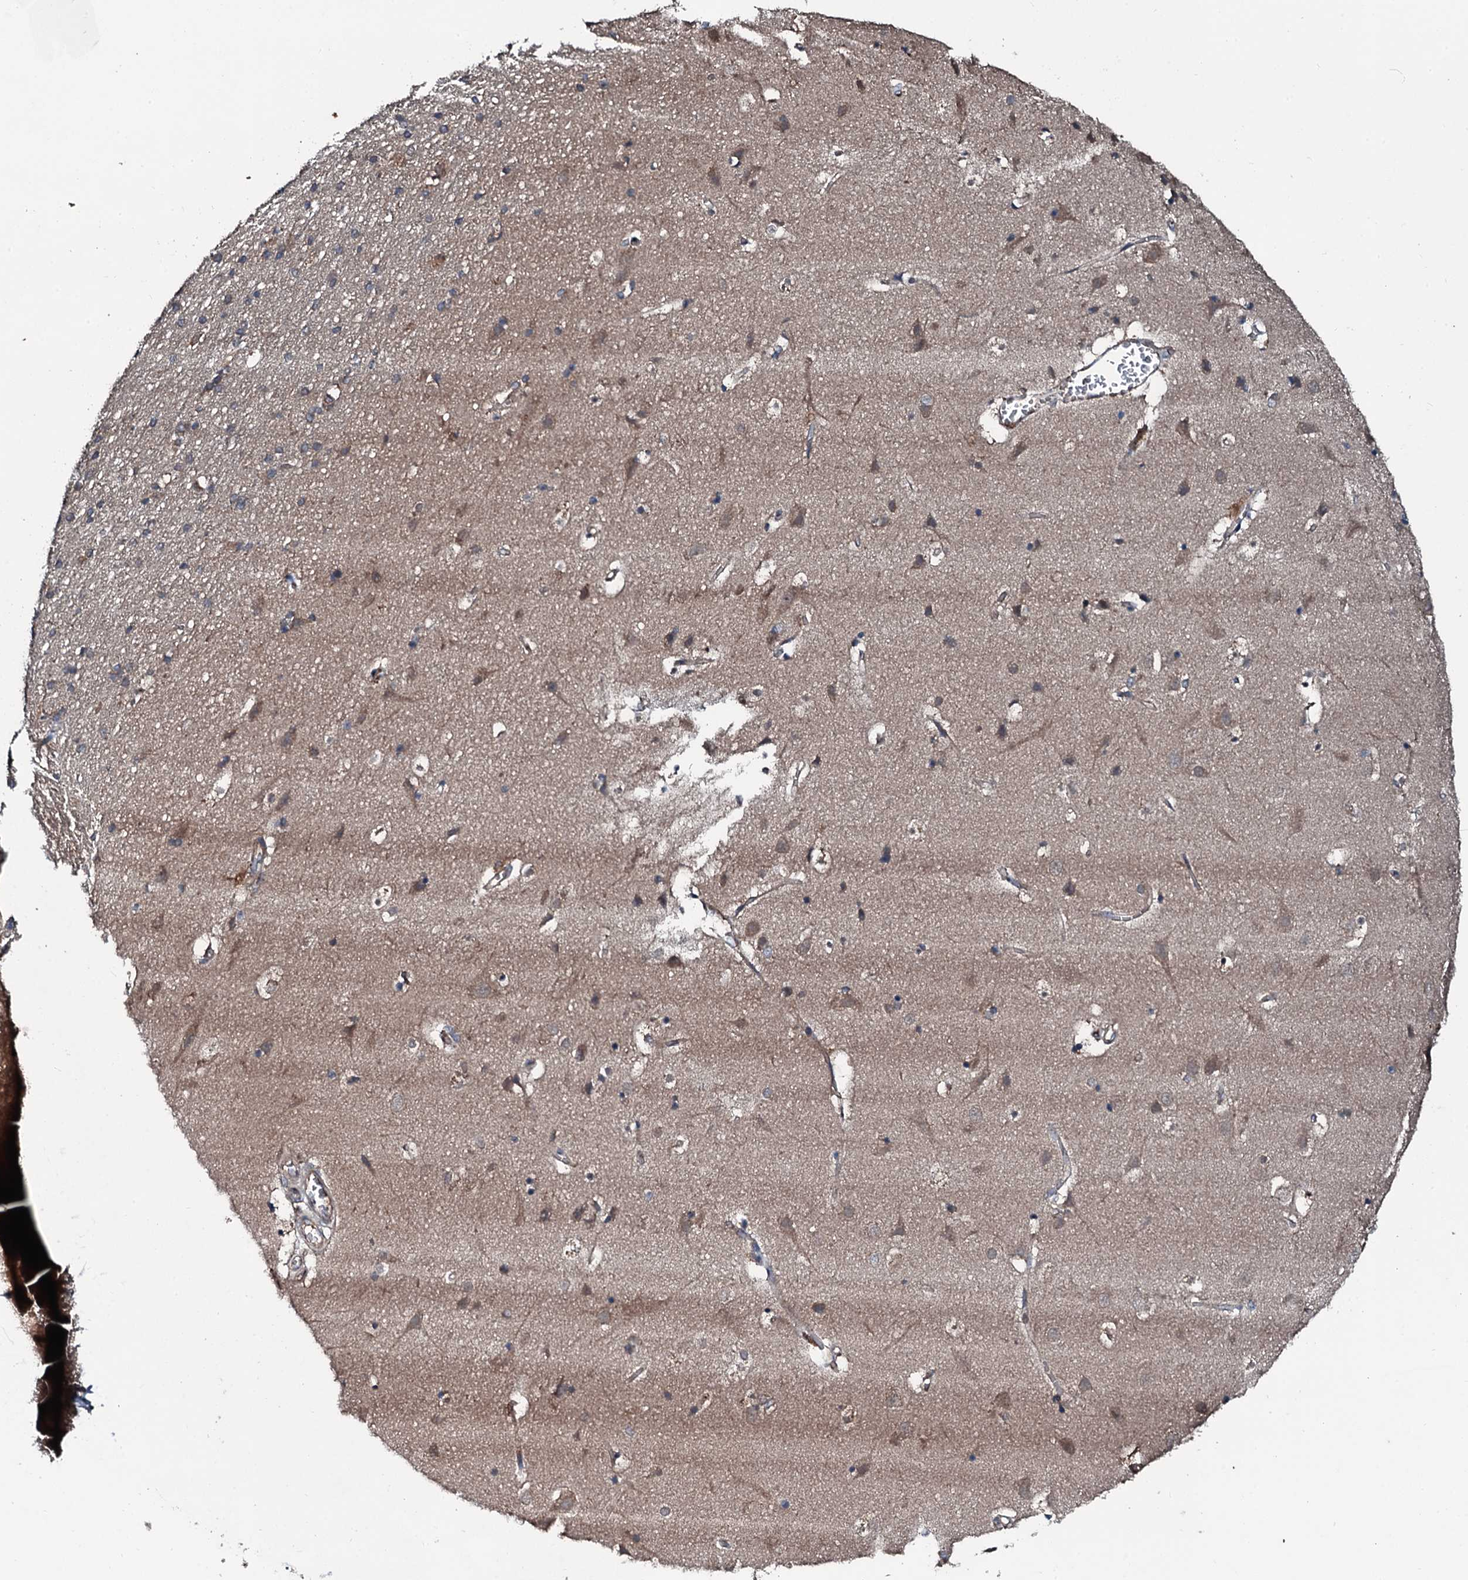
{"staining": {"intensity": "weak", "quantity": ">75%", "location": "cytoplasmic/membranous"}, "tissue": "cerebral cortex", "cell_type": "Endothelial cells", "image_type": "normal", "snomed": [{"axis": "morphology", "description": "Normal tissue, NOS"}, {"axis": "topography", "description": "Cerebral cortex"}], "caption": "A photomicrograph of human cerebral cortex stained for a protein exhibits weak cytoplasmic/membranous brown staining in endothelial cells.", "gene": "AARS1", "patient": {"sex": "male", "age": 54}}